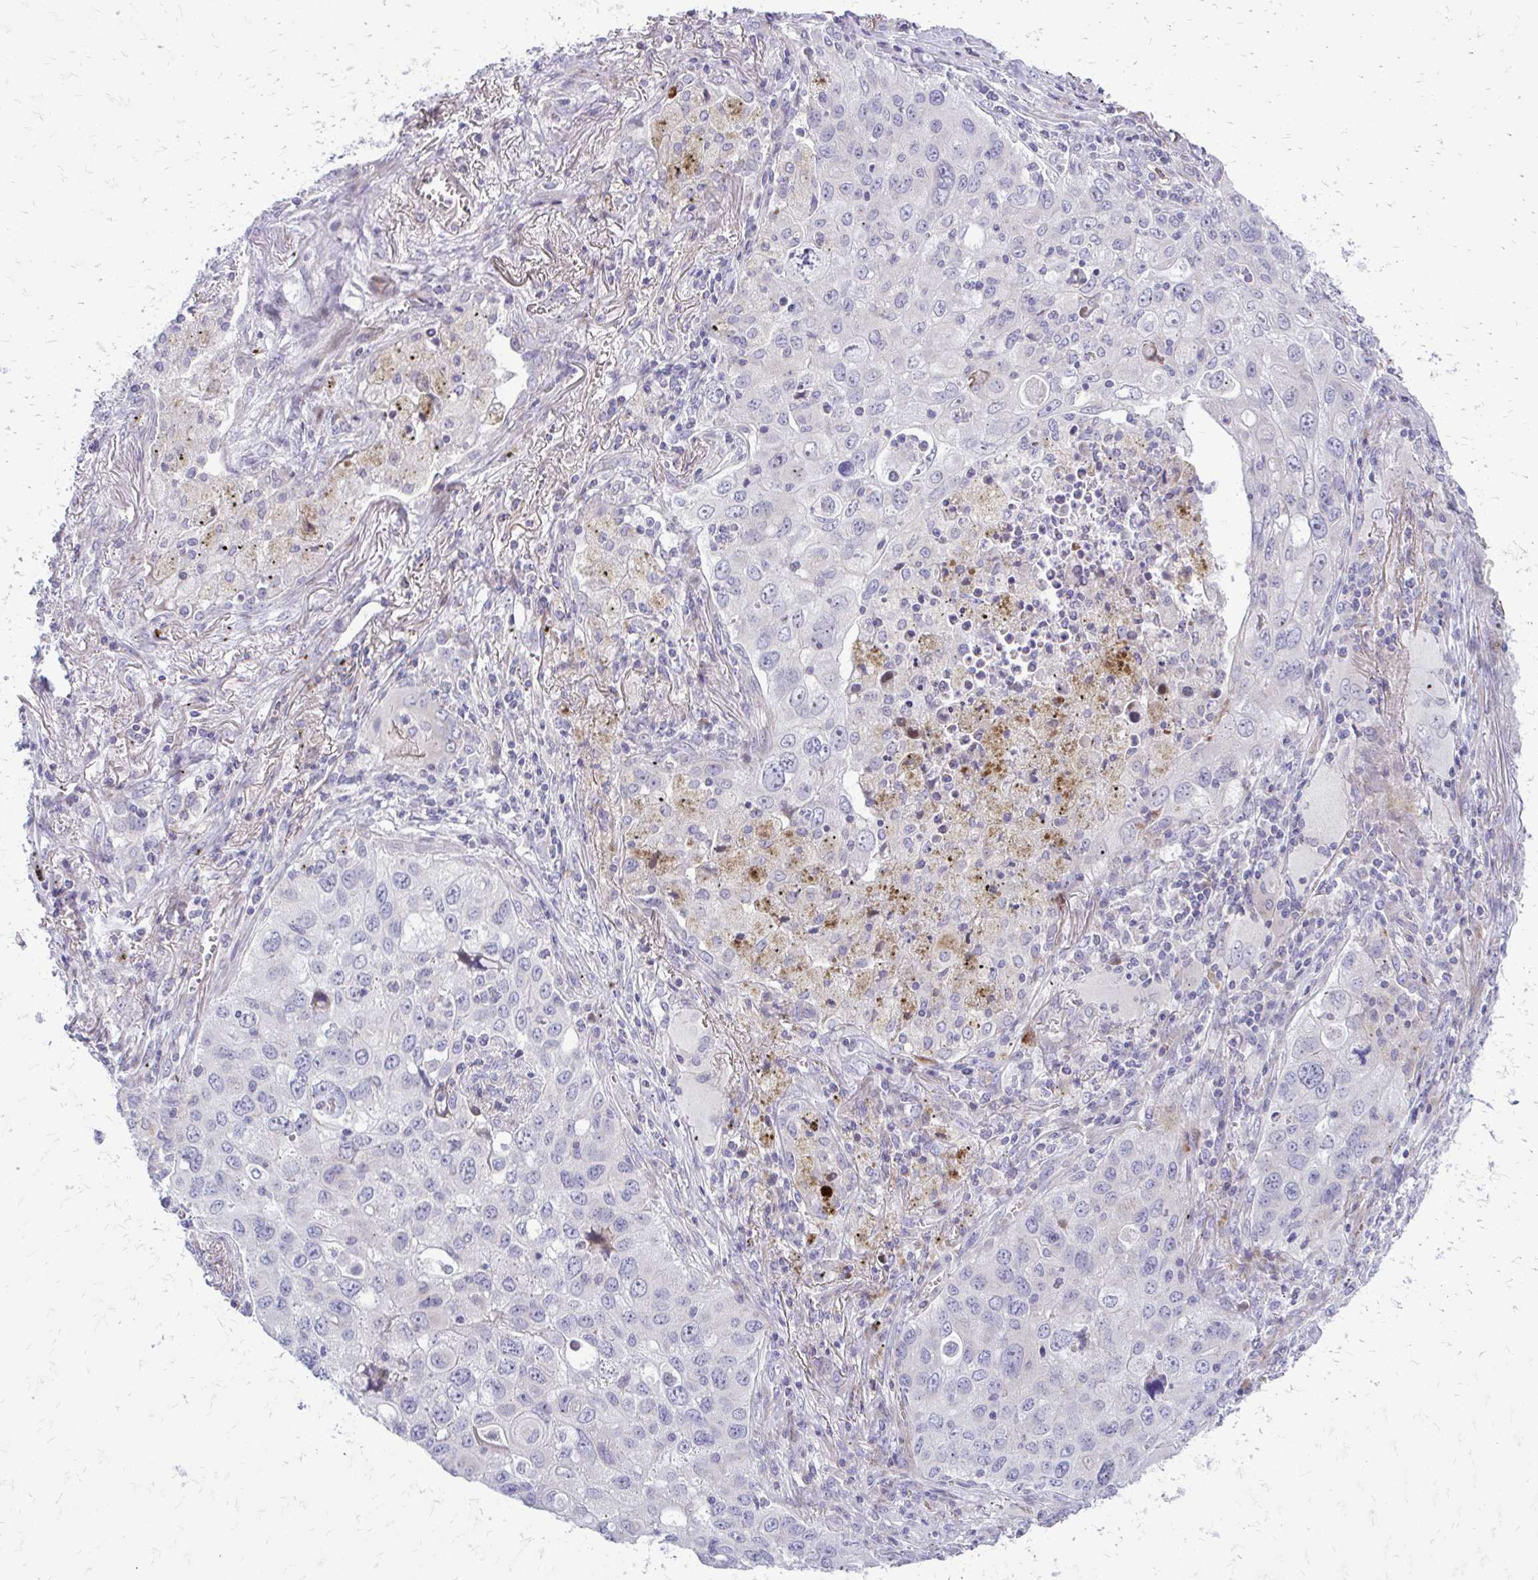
{"staining": {"intensity": "negative", "quantity": "none", "location": "none"}, "tissue": "lung cancer", "cell_type": "Tumor cells", "image_type": "cancer", "snomed": [{"axis": "morphology", "description": "Adenocarcinoma, NOS"}, {"axis": "morphology", "description": "Adenocarcinoma, metastatic, NOS"}, {"axis": "topography", "description": "Lymph node"}, {"axis": "topography", "description": "Lung"}], "caption": "Immunohistochemistry of human lung cancer (adenocarcinoma) shows no positivity in tumor cells.", "gene": "FUNDC2", "patient": {"sex": "female", "age": 42}}